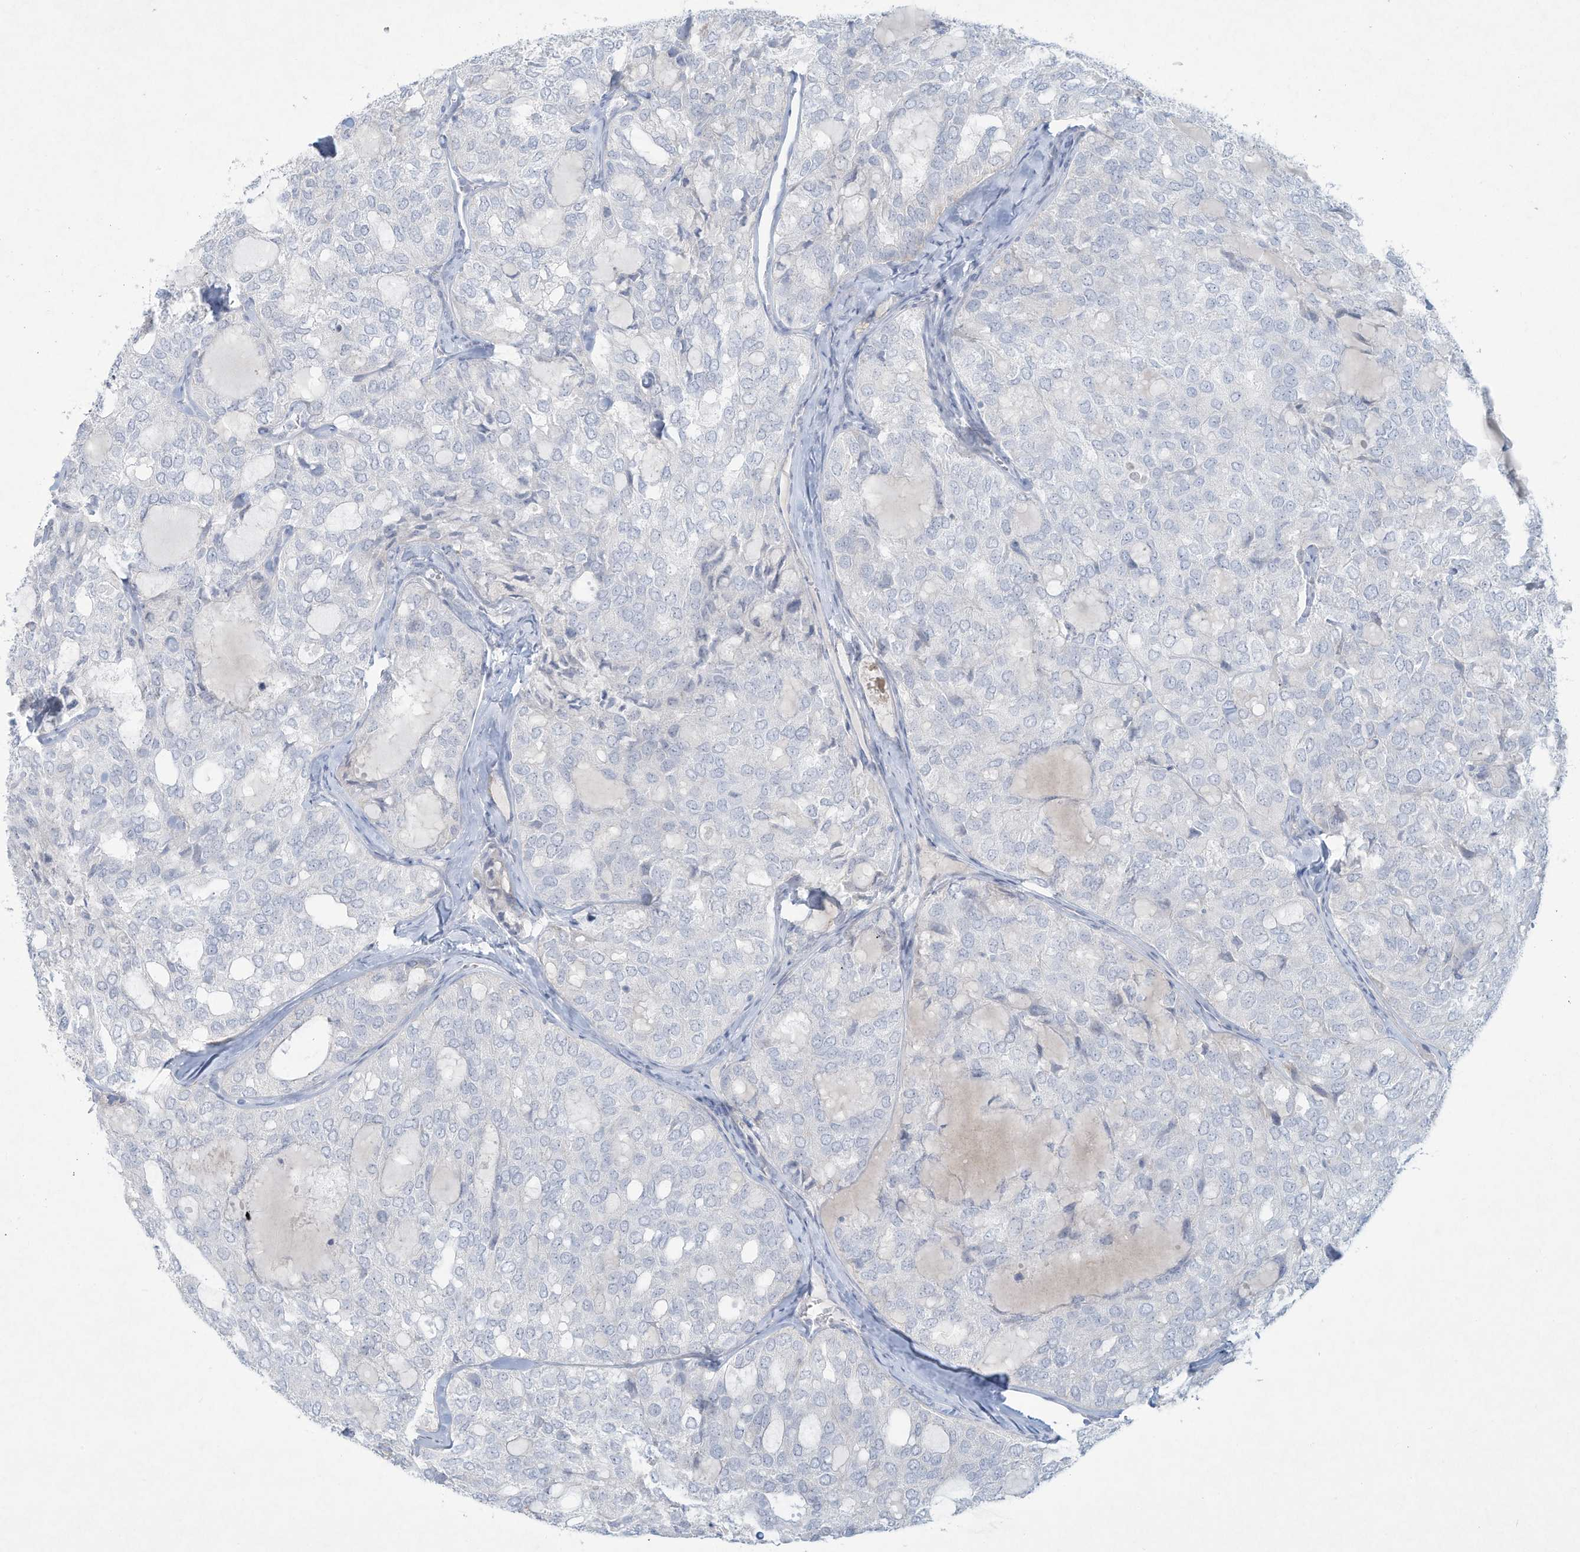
{"staining": {"intensity": "negative", "quantity": "none", "location": "none"}, "tissue": "thyroid cancer", "cell_type": "Tumor cells", "image_type": "cancer", "snomed": [{"axis": "morphology", "description": "Follicular adenoma carcinoma, NOS"}, {"axis": "topography", "description": "Thyroid gland"}], "caption": "There is no significant positivity in tumor cells of follicular adenoma carcinoma (thyroid).", "gene": "PAX6", "patient": {"sex": "male", "age": 75}}